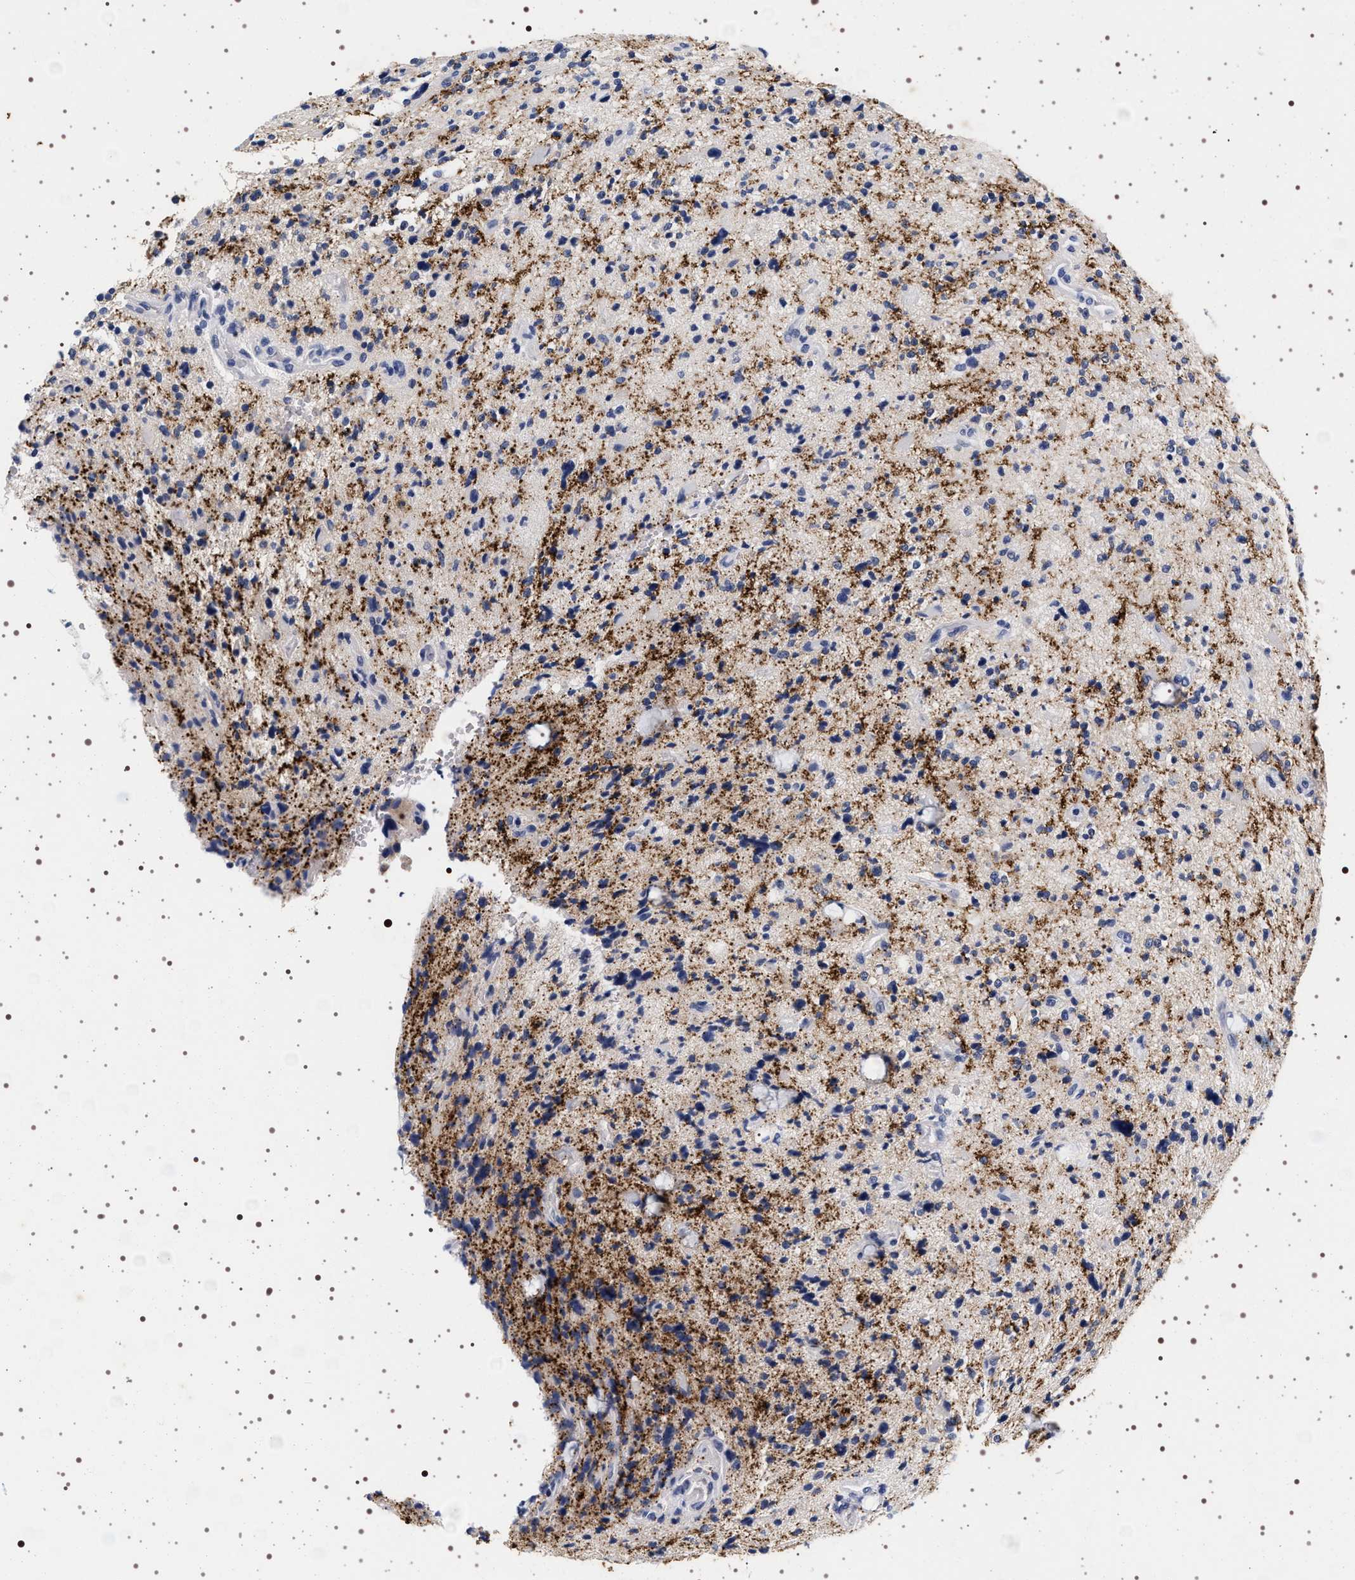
{"staining": {"intensity": "negative", "quantity": "none", "location": "none"}, "tissue": "glioma", "cell_type": "Tumor cells", "image_type": "cancer", "snomed": [{"axis": "morphology", "description": "Glioma, malignant, High grade"}, {"axis": "topography", "description": "Brain"}], "caption": "IHC micrograph of human high-grade glioma (malignant) stained for a protein (brown), which shows no expression in tumor cells.", "gene": "SYN1", "patient": {"sex": "male", "age": 48}}